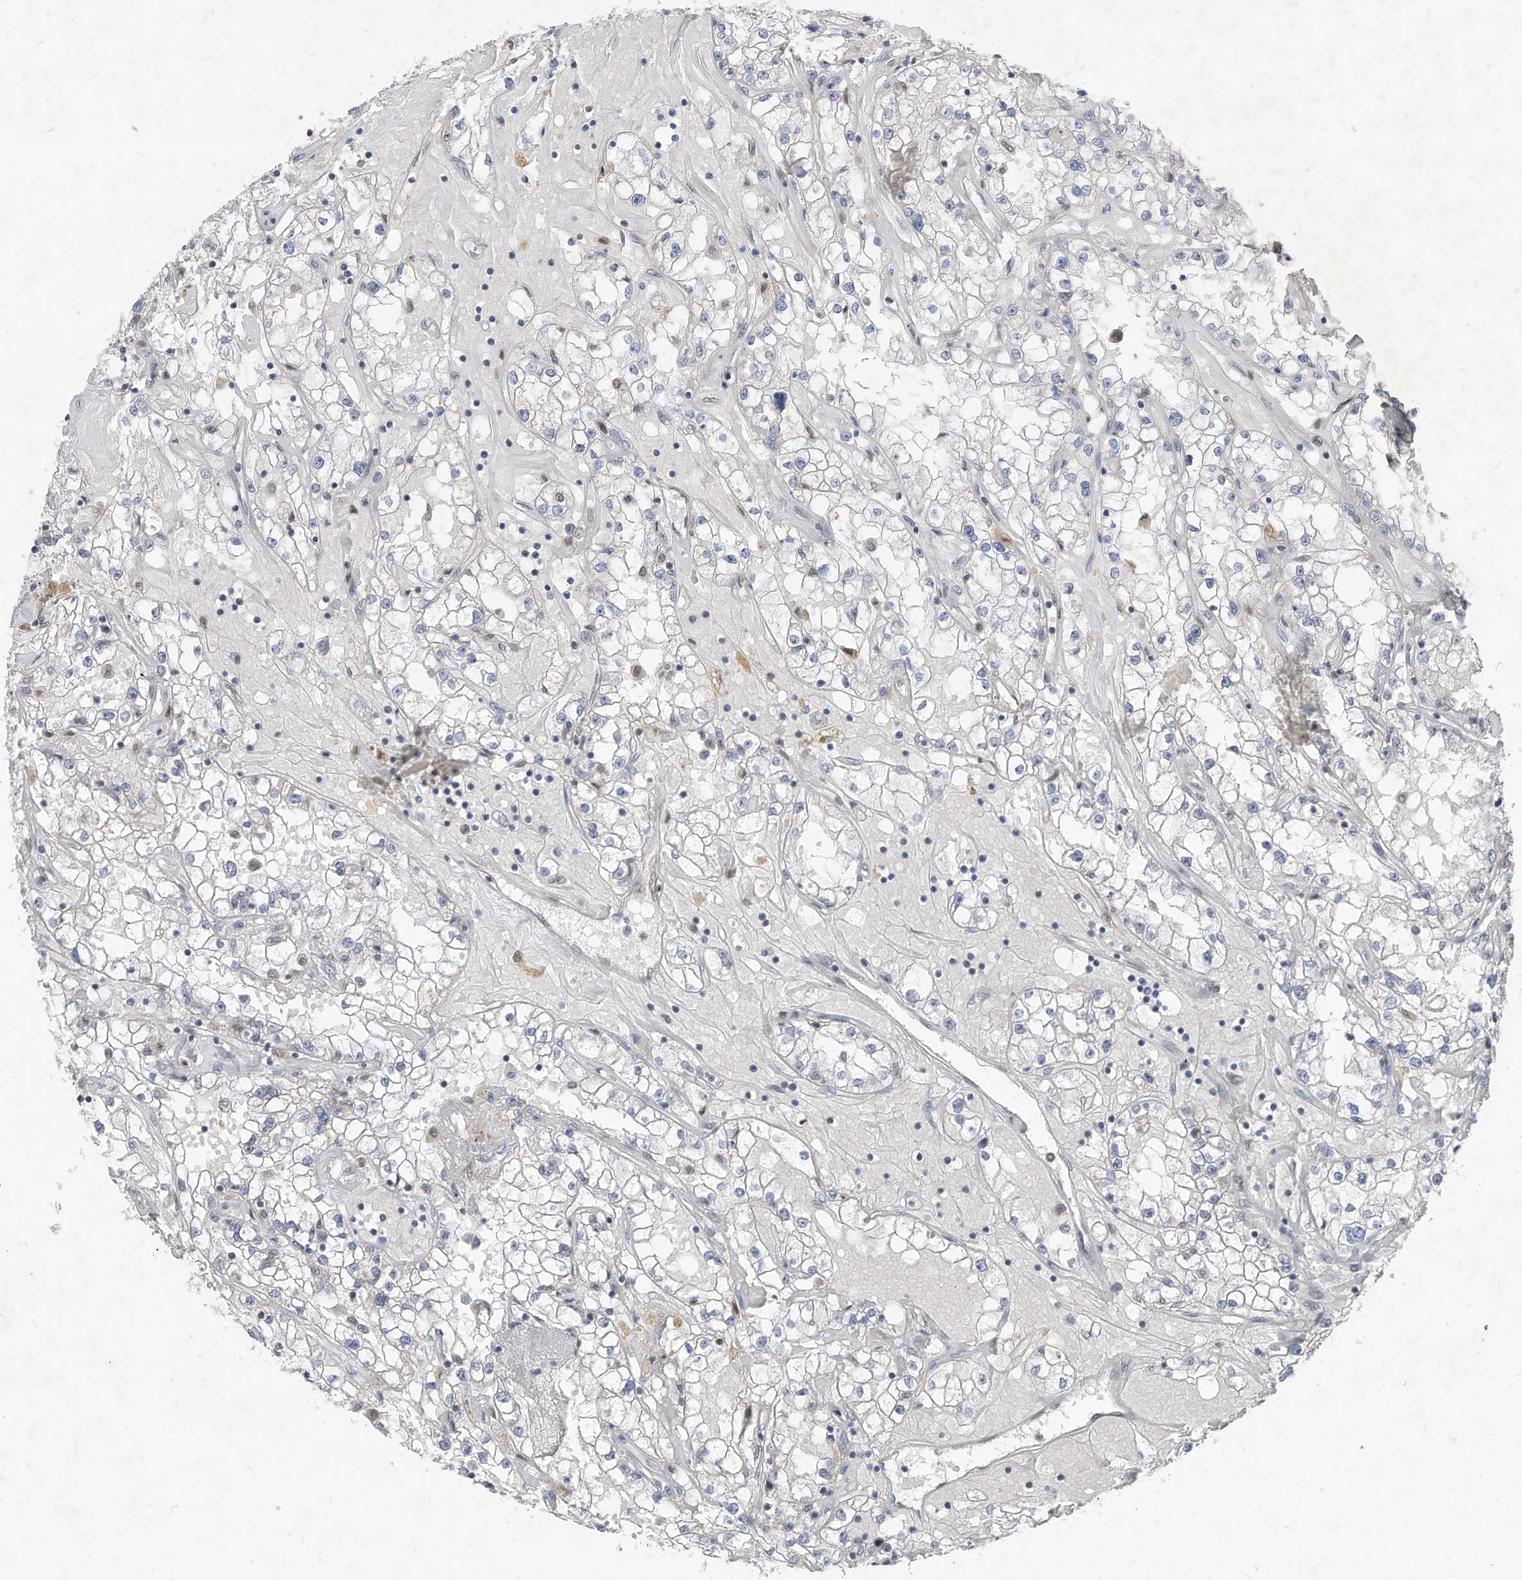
{"staining": {"intensity": "negative", "quantity": "none", "location": "none"}, "tissue": "renal cancer", "cell_type": "Tumor cells", "image_type": "cancer", "snomed": [{"axis": "morphology", "description": "Adenocarcinoma, NOS"}, {"axis": "topography", "description": "Kidney"}], "caption": "This is a micrograph of immunohistochemistry (IHC) staining of adenocarcinoma (renal), which shows no positivity in tumor cells.", "gene": "KPNB1", "patient": {"sex": "male", "age": 56}}